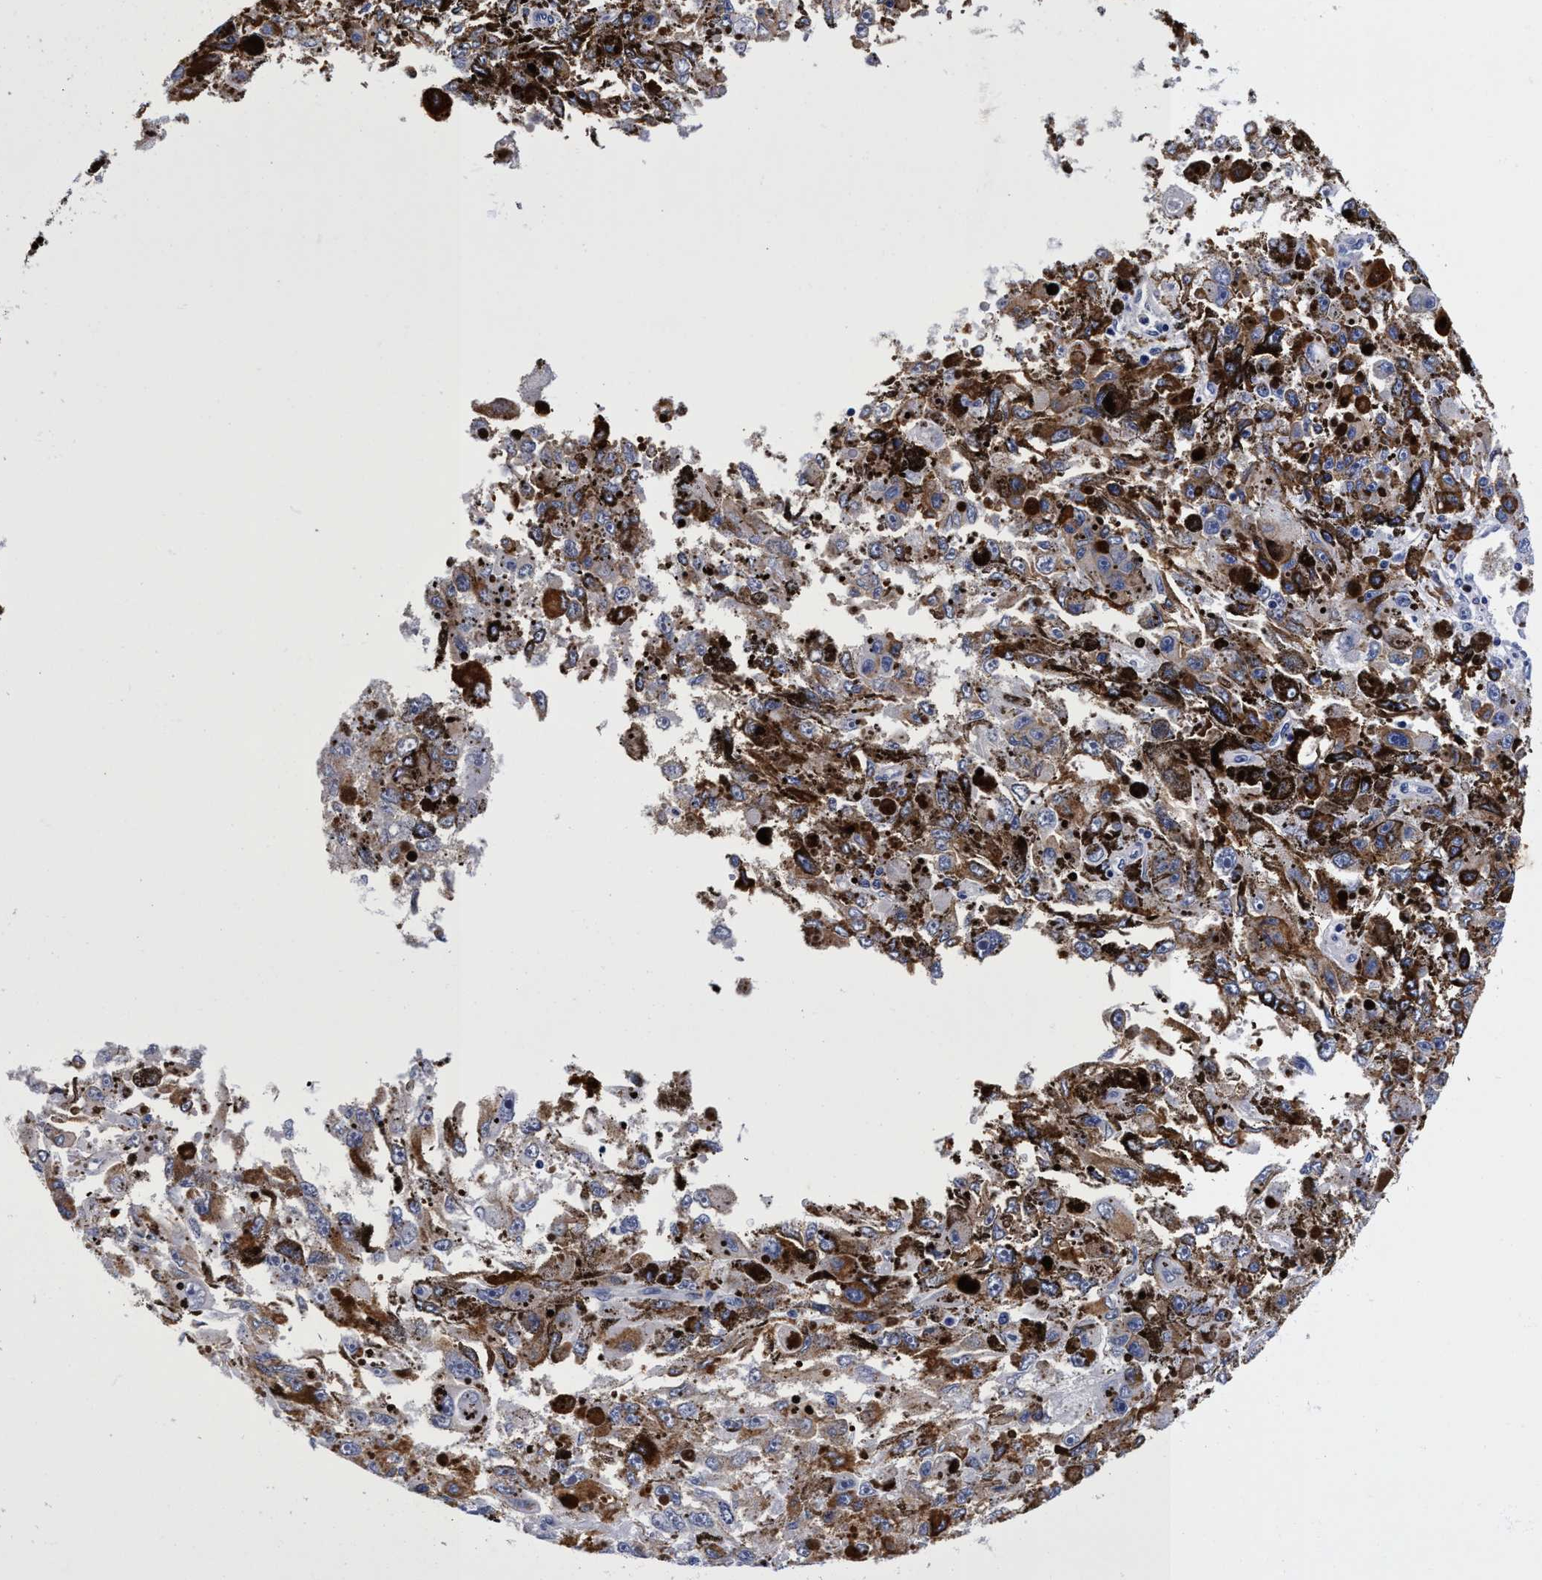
{"staining": {"intensity": "negative", "quantity": "none", "location": "none"}, "tissue": "melanoma", "cell_type": "Tumor cells", "image_type": "cancer", "snomed": [{"axis": "morphology", "description": "Malignant melanoma, NOS"}, {"axis": "topography", "description": "Skin"}], "caption": "Tumor cells are negative for brown protein staining in melanoma.", "gene": "PLPPR1", "patient": {"sex": "female", "age": 104}}